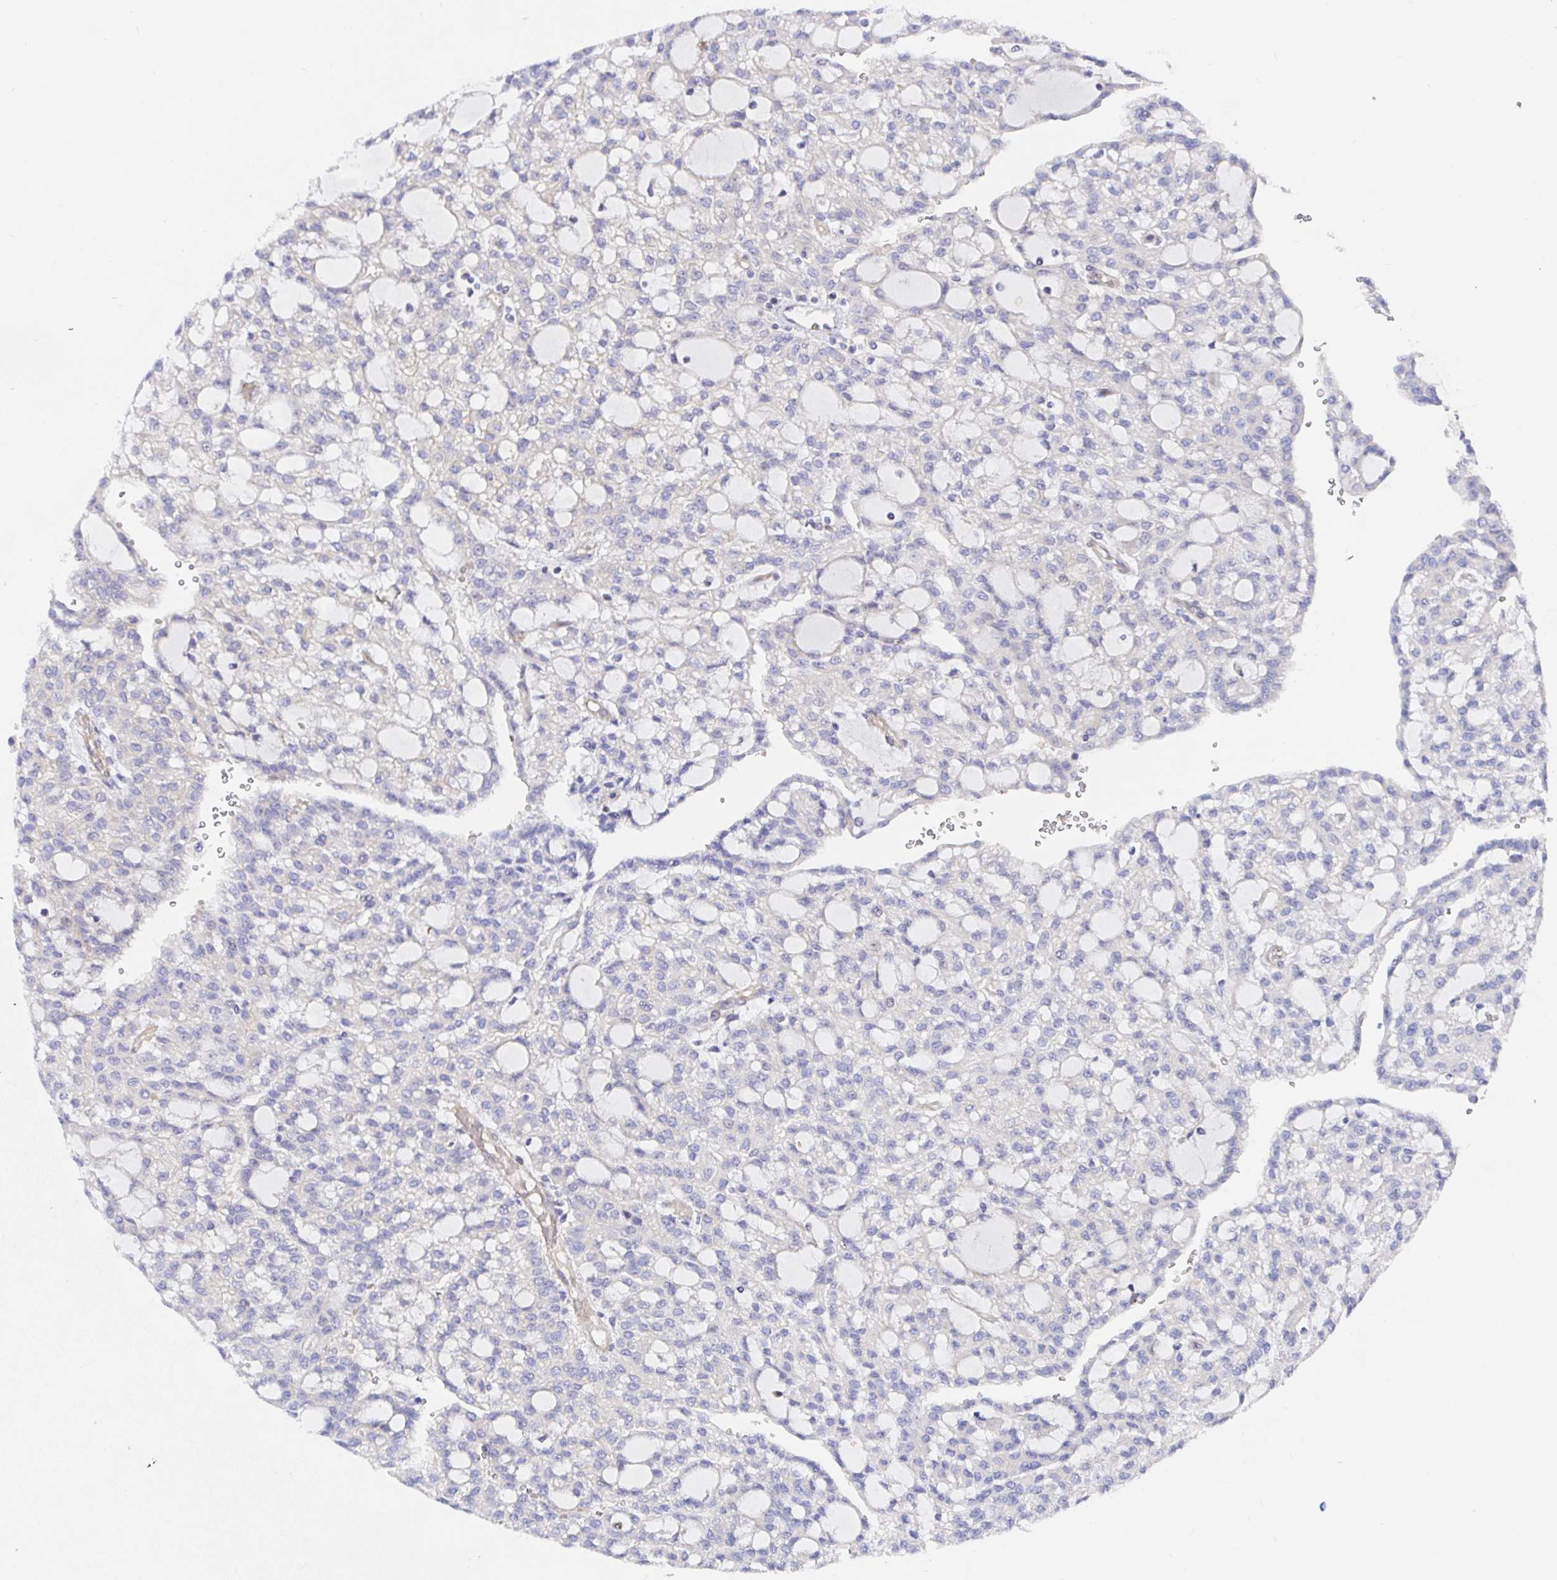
{"staining": {"intensity": "negative", "quantity": "none", "location": "none"}, "tissue": "renal cancer", "cell_type": "Tumor cells", "image_type": "cancer", "snomed": [{"axis": "morphology", "description": "Adenocarcinoma, NOS"}, {"axis": "topography", "description": "Kidney"}], "caption": "The immunohistochemistry photomicrograph has no significant positivity in tumor cells of renal cancer (adenocarcinoma) tissue.", "gene": "TIMELESS", "patient": {"sex": "male", "age": 63}}